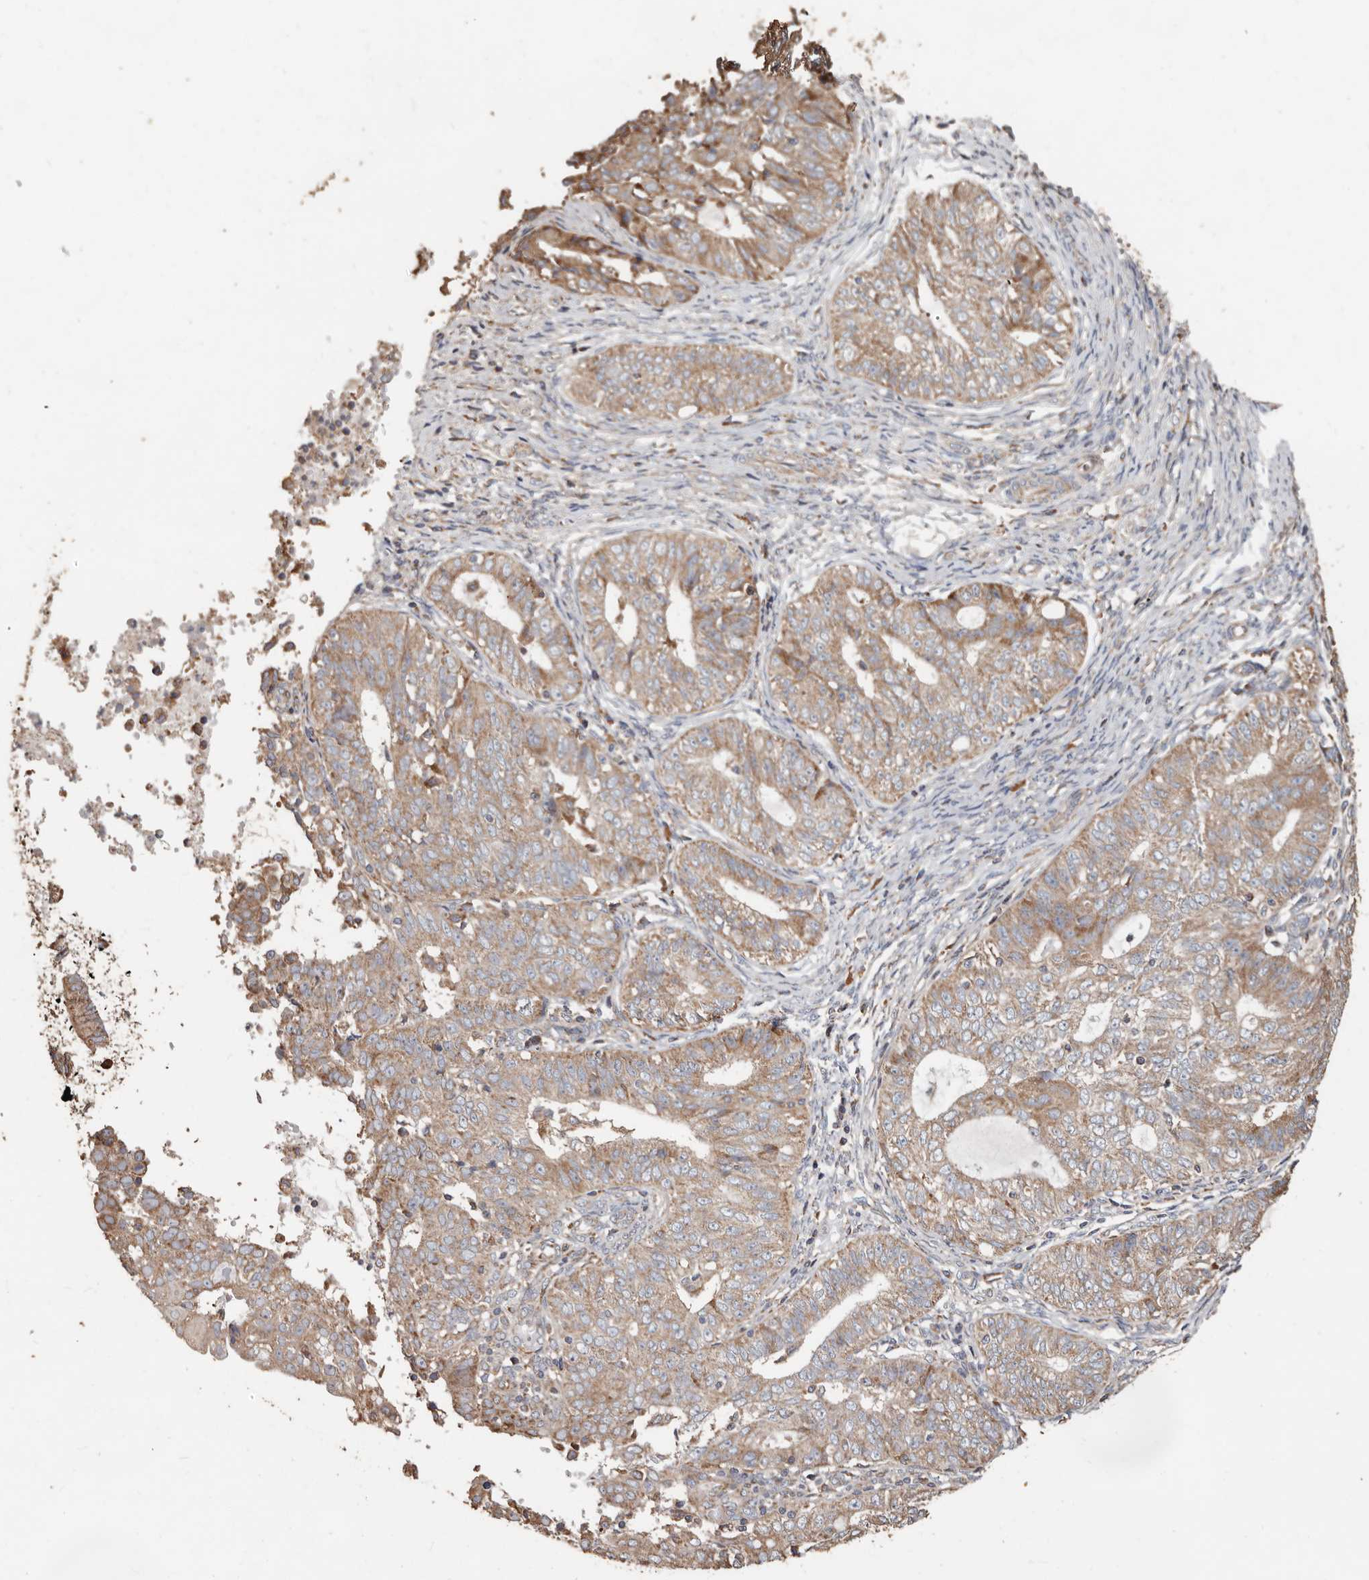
{"staining": {"intensity": "moderate", "quantity": ">75%", "location": "cytoplasmic/membranous"}, "tissue": "endometrial cancer", "cell_type": "Tumor cells", "image_type": "cancer", "snomed": [{"axis": "morphology", "description": "Adenocarcinoma, NOS"}, {"axis": "topography", "description": "Endometrium"}], "caption": "Endometrial cancer stained for a protein (brown) shows moderate cytoplasmic/membranous positive positivity in approximately >75% of tumor cells.", "gene": "OSGIN2", "patient": {"sex": "female", "age": 32}}